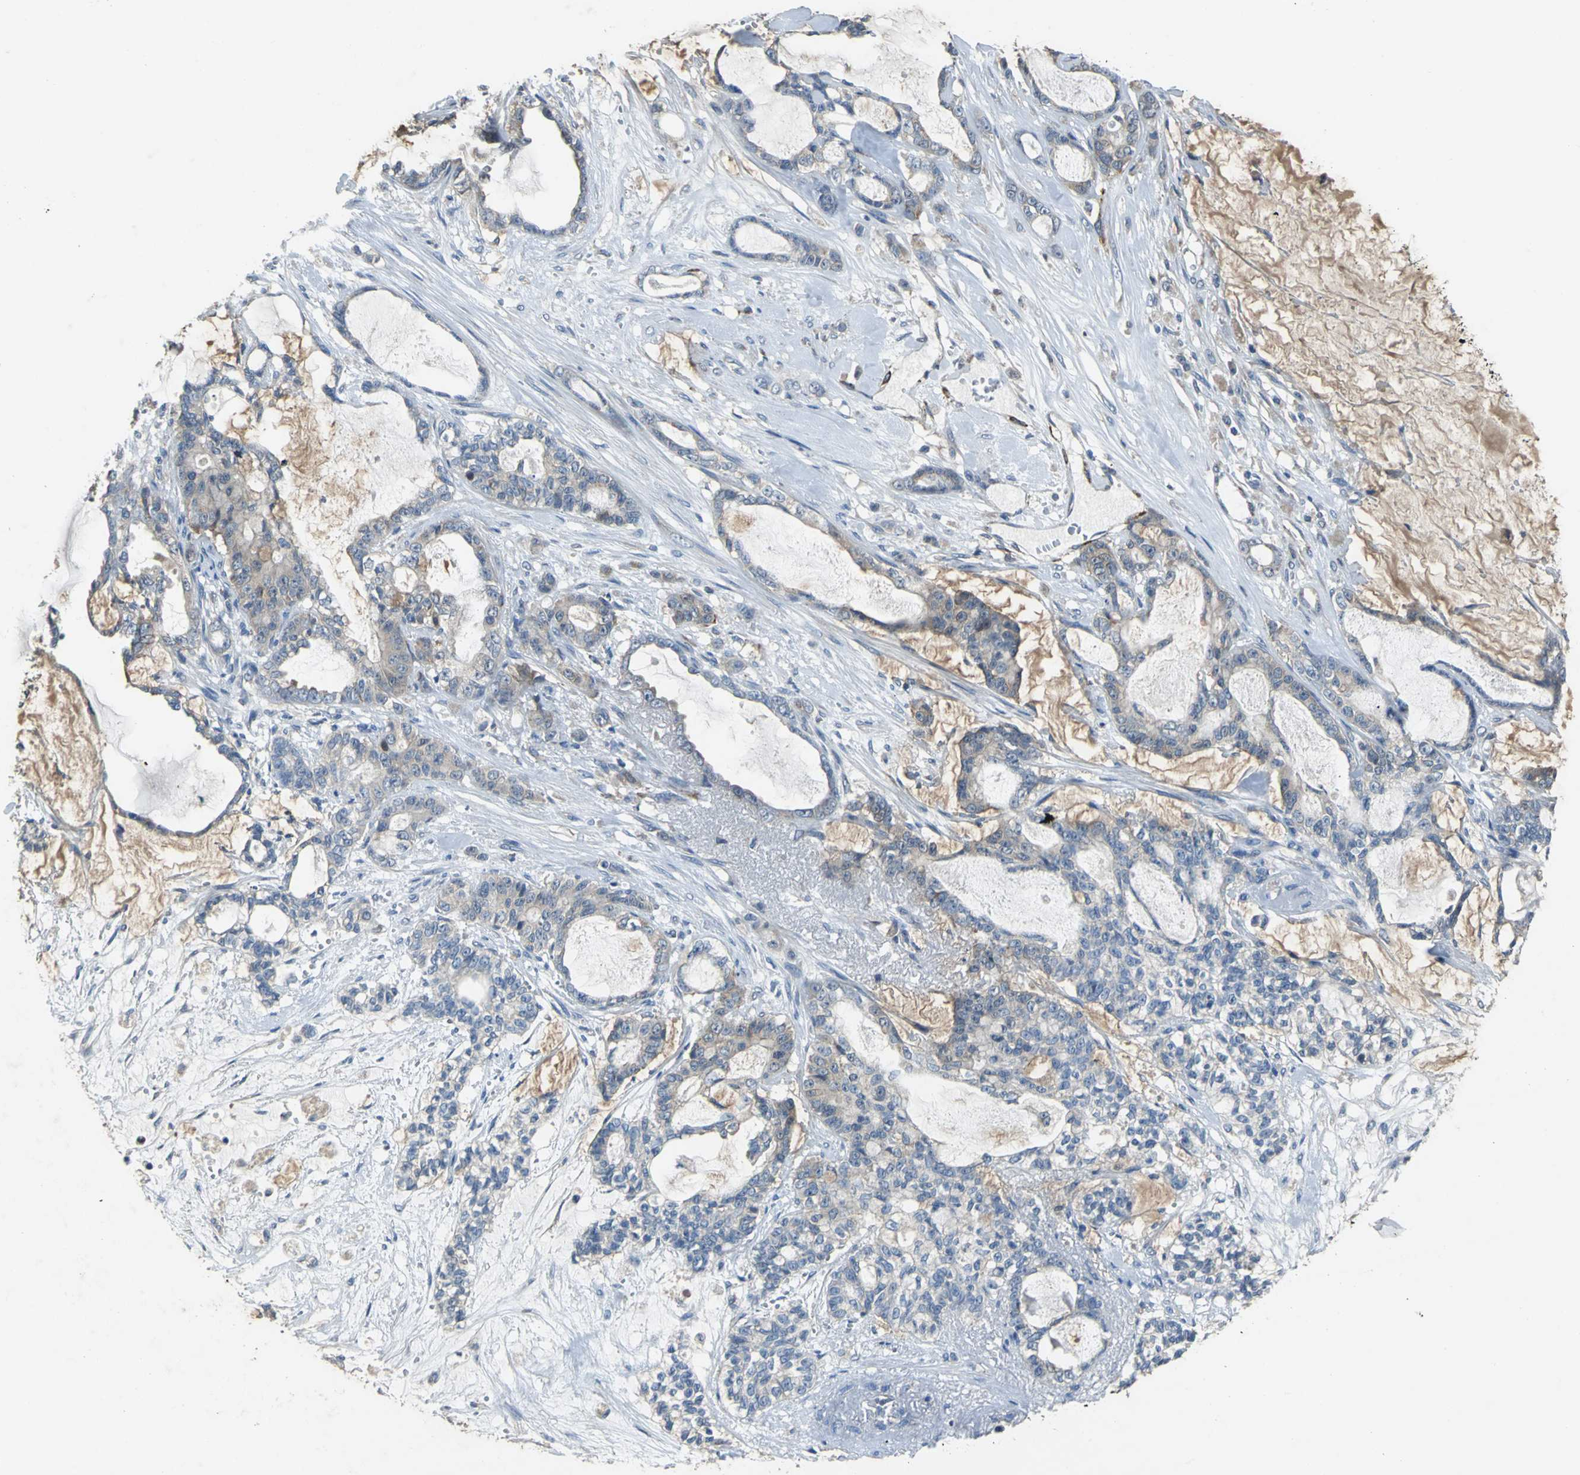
{"staining": {"intensity": "weak", "quantity": "25%-75%", "location": "cytoplasmic/membranous"}, "tissue": "pancreatic cancer", "cell_type": "Tumor cells", "image_type": "cancer", "snomed": [{"axis": "morphology", "description": "Adenocarcinoma, NOS"}, {"axis": "topography", "description": "Pancreas"}], "caption": "Tumor cells display low levels of weak cytoplasmic/membranous expression in about 25%-75% of cells in human adenocarcinoma (pancreatic). (IHC, brightfield microscopy, high magnification).", "gene": "EIF5A", "patient": {"sex": "female", "age": 73}}